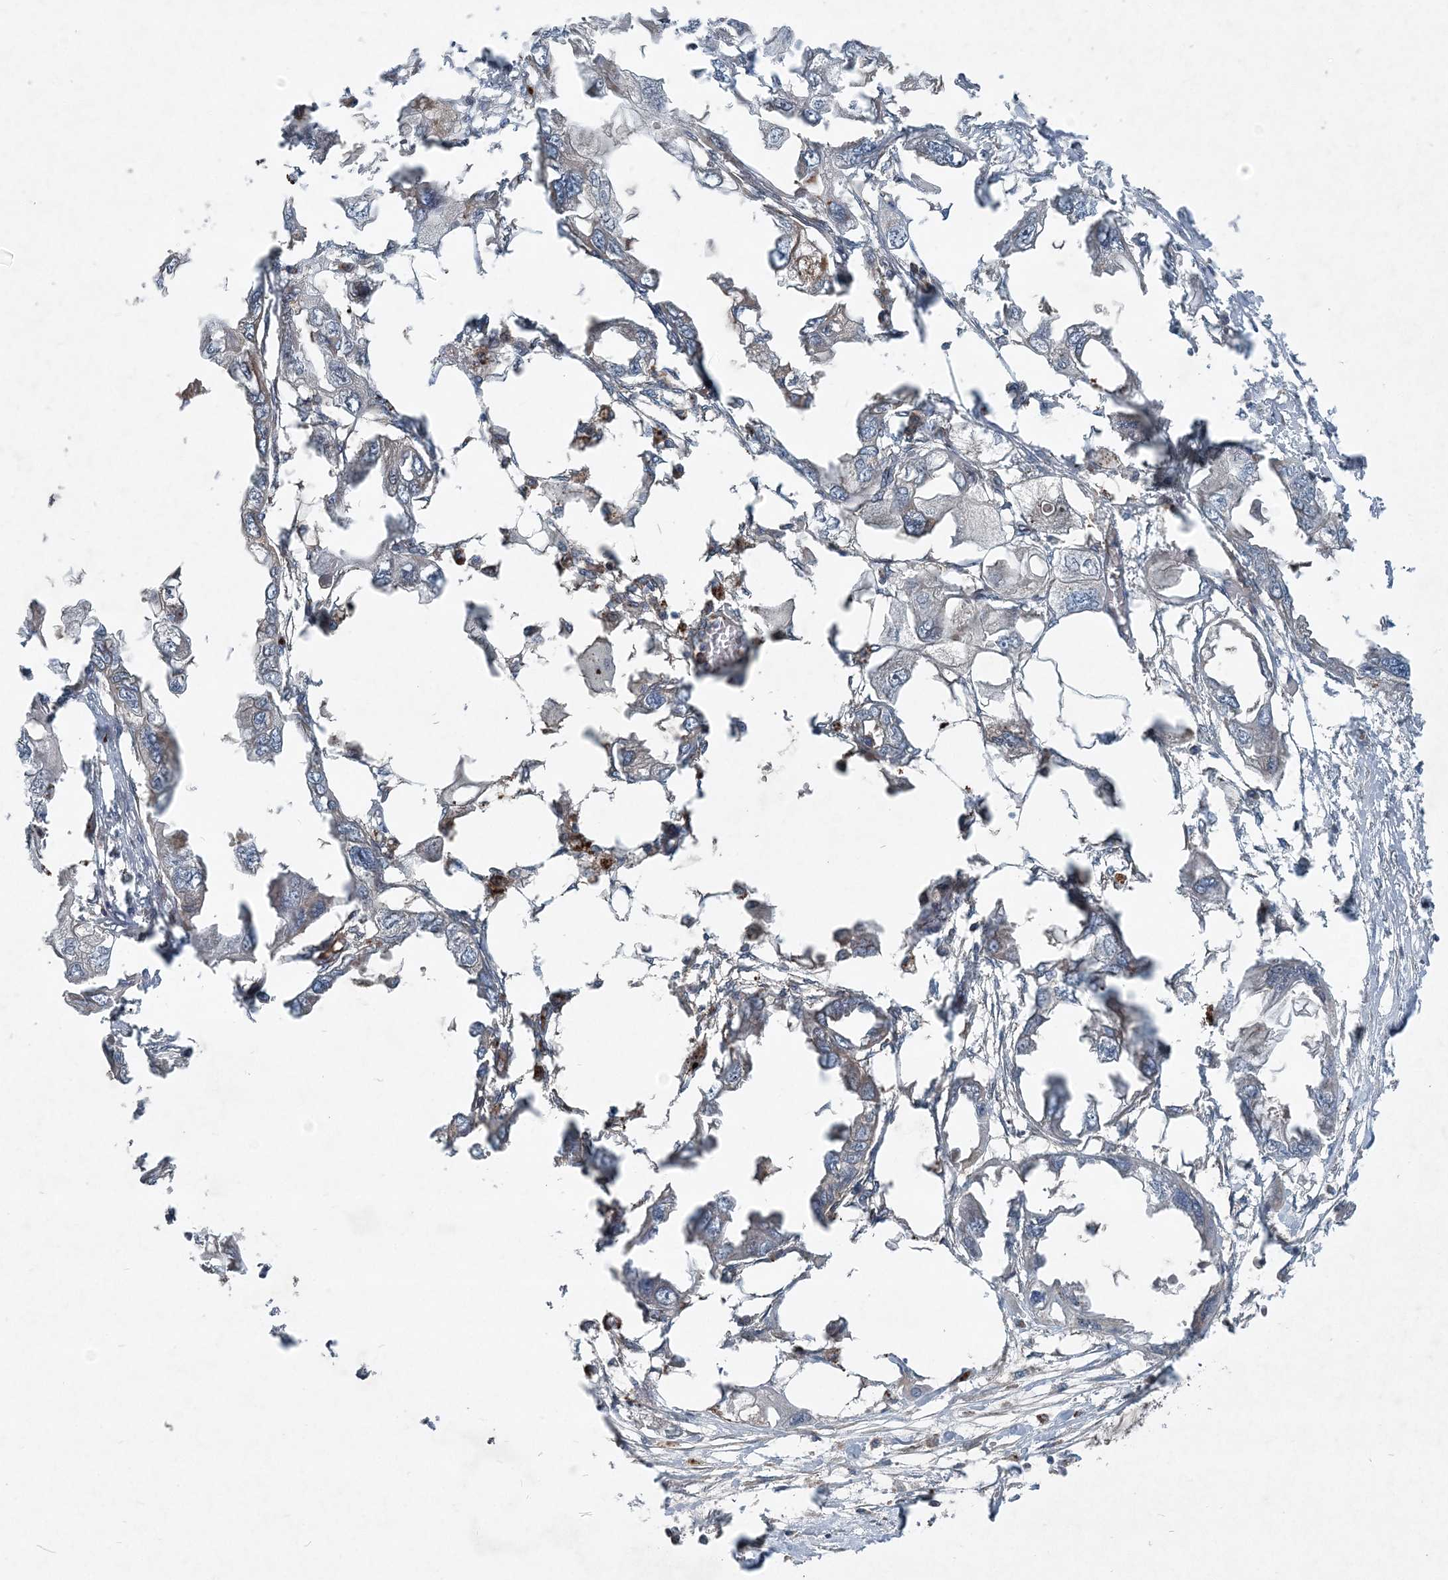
{"staining": {"intensity": "negative", "quantity": "none", "location": "none"}, "tissue": "endometrial cancer", "cell_type": "Tumor cells", "image_type": "cancer", "snomed": [{"axis": "morphology", "description": "Adenocarcinoma, NOS"}, {"axis": "morphology", "description": "Adenocarcinoma, metastatic, NOS"}, {"axis": "topography", "description": "Adipose tissue"}, {"axis": "topography", "description": "Endometrium"}], "caption": "An immunohistochemistry (IHC) micrograph of endometrial metastatic adenocarcinoma is shown. There is no staining in tumor cells of endometrial metastatic adenocarcinoma.", "gene": "ABHD14B", "patient": {"sex": "female", "age": 67}}